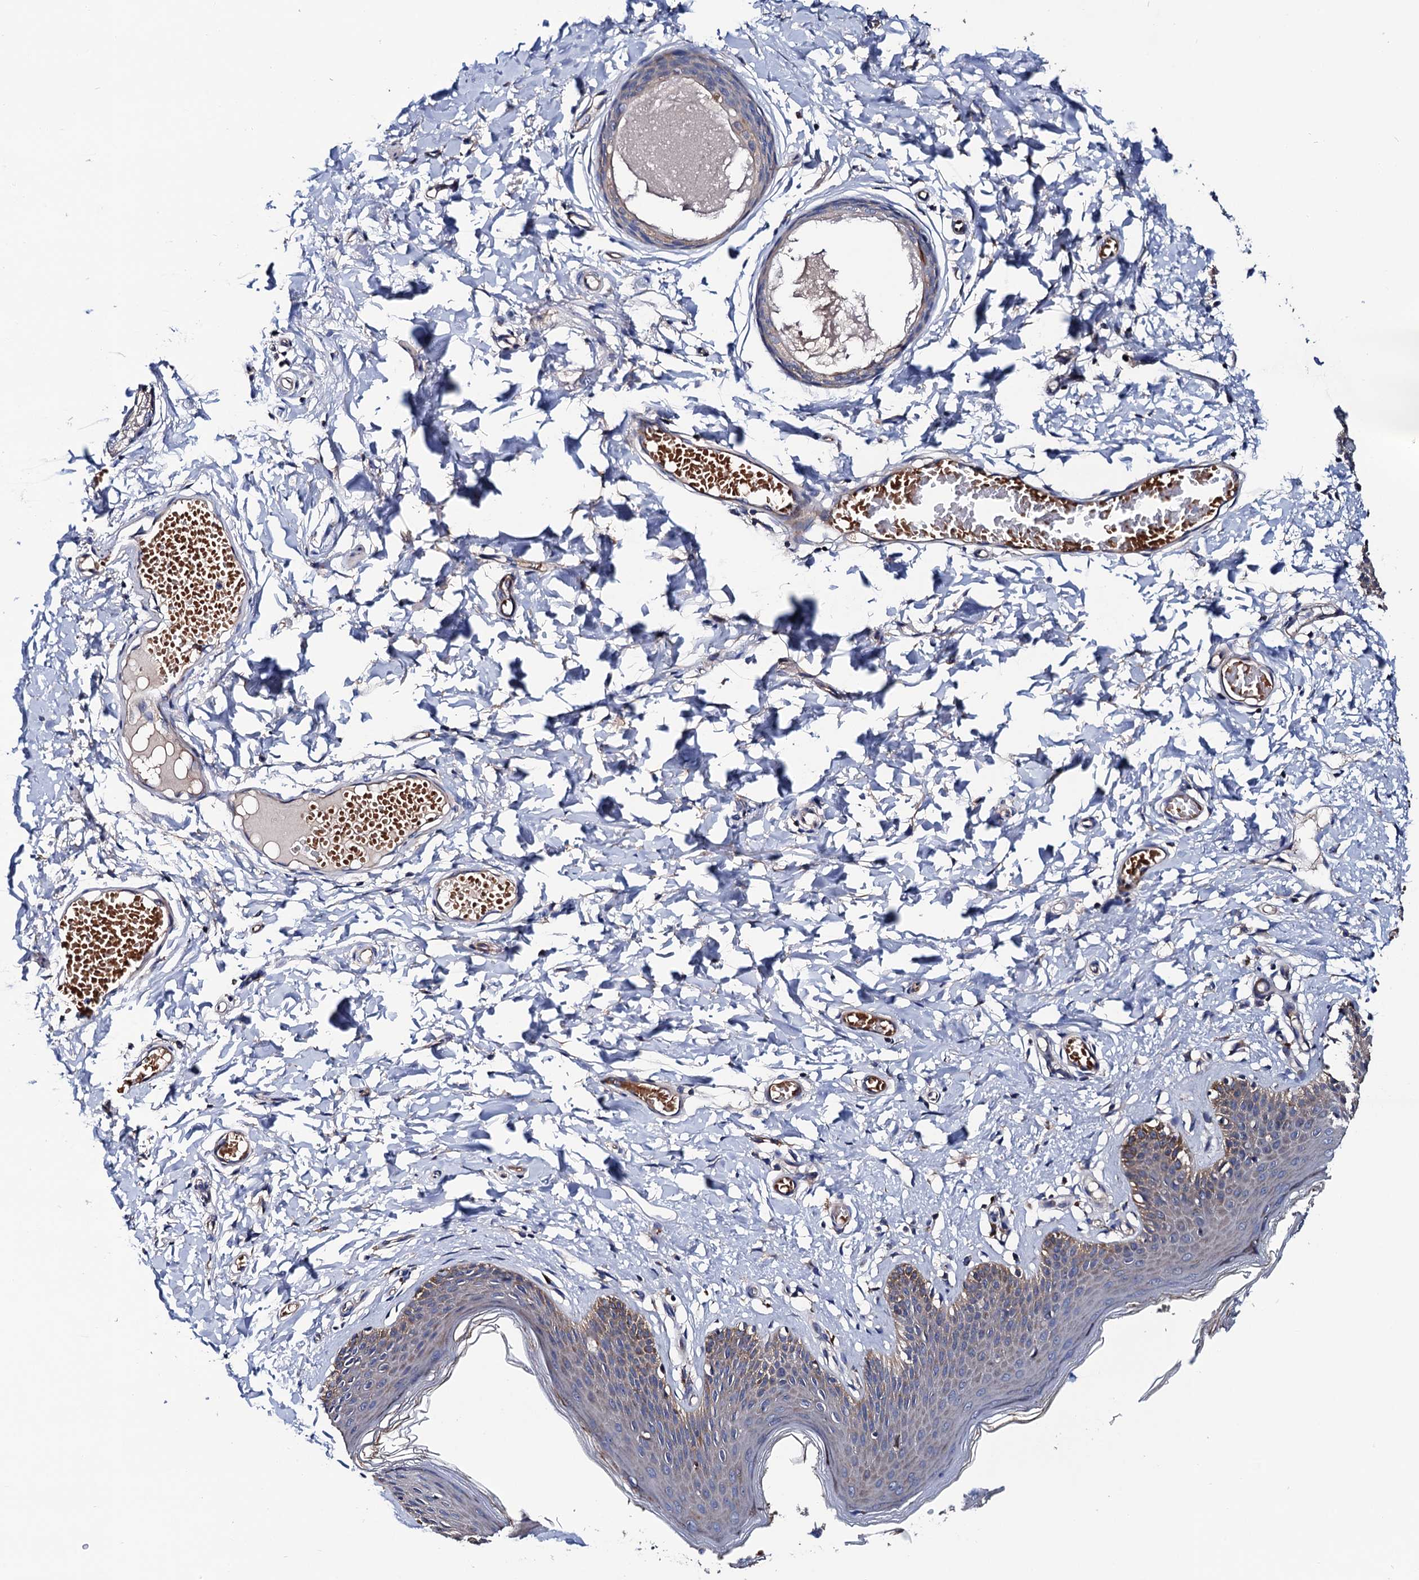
{"staining": {"intensity": "moderate", "quantity": "25%-75%", "location": "cytoplasmic/membranous"}, "tissue": "skin", "cell_type": "Epidermal cells", "image_type": "normal", "snomed": [{"axis": "morphology", "description": "Normal tissue, NOS"}, {"axis": "topography", "description": "Vulva"}], "caption": "Skin stained with IHC exhibits moderate cytoplasmic/membranous expression in approximately 25%-75% of epidermal cells.", "gene": "TRMT112", "patient": {"sex": "female", "age": 66}}